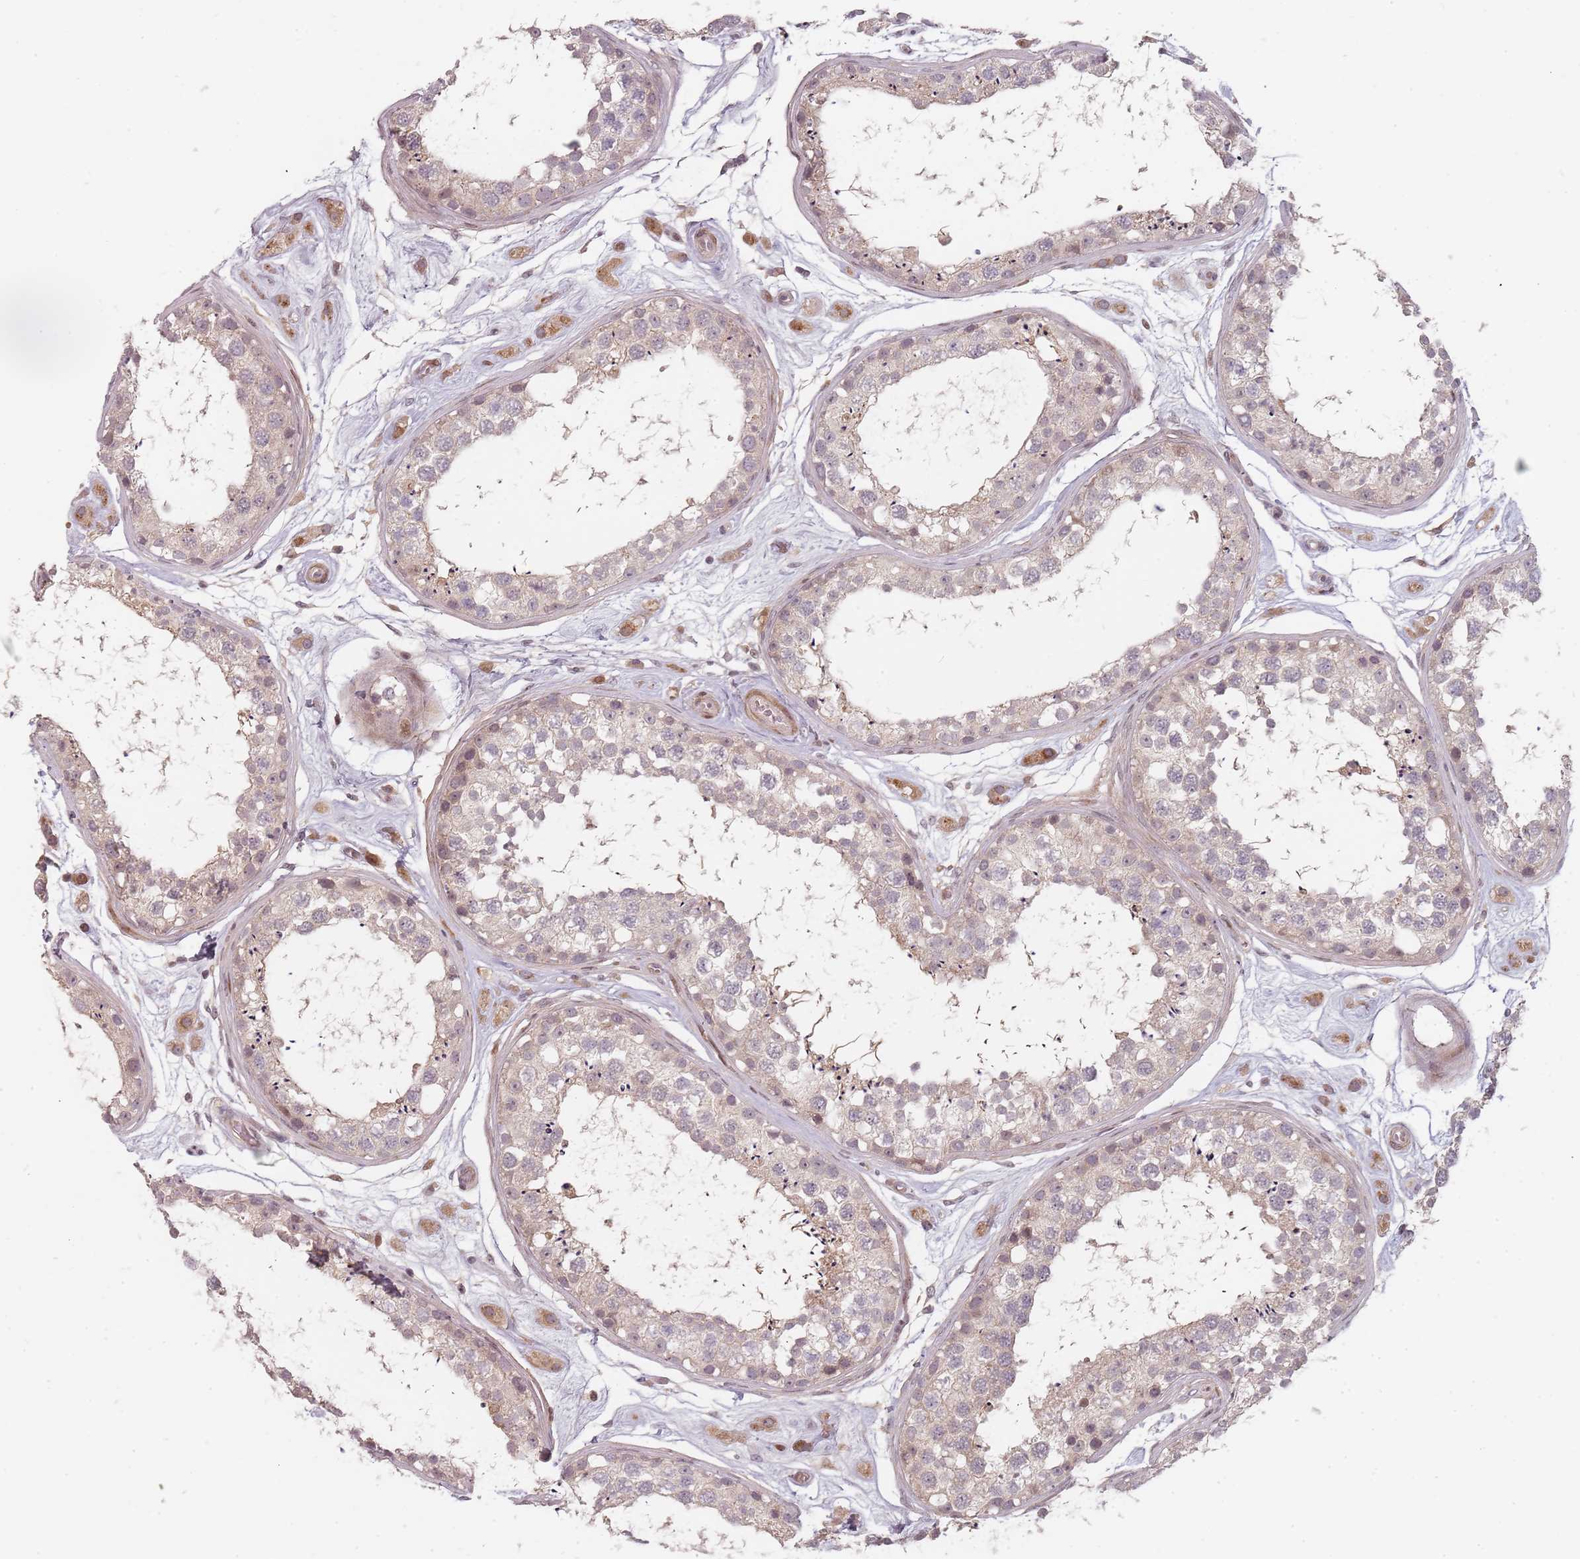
{"staining": {"intensity": "negative", "quantity": "none", "location": "none"}, "tissue": "testis", "cell_type": "Cells in seminiferous ducts", "image_type": "normal", "snomed": [{"axis": "morphology", "description": "Normal tissue, NOS"}, {"axis": "topography", "description": "Testis"}], "caption": "Photomicrograph shows no significant protein staining in cells in seminiferous ducts of unremarkable testis.", "gene": "RPS6KA2", "patient": {"sex": "male", "age": 25}}